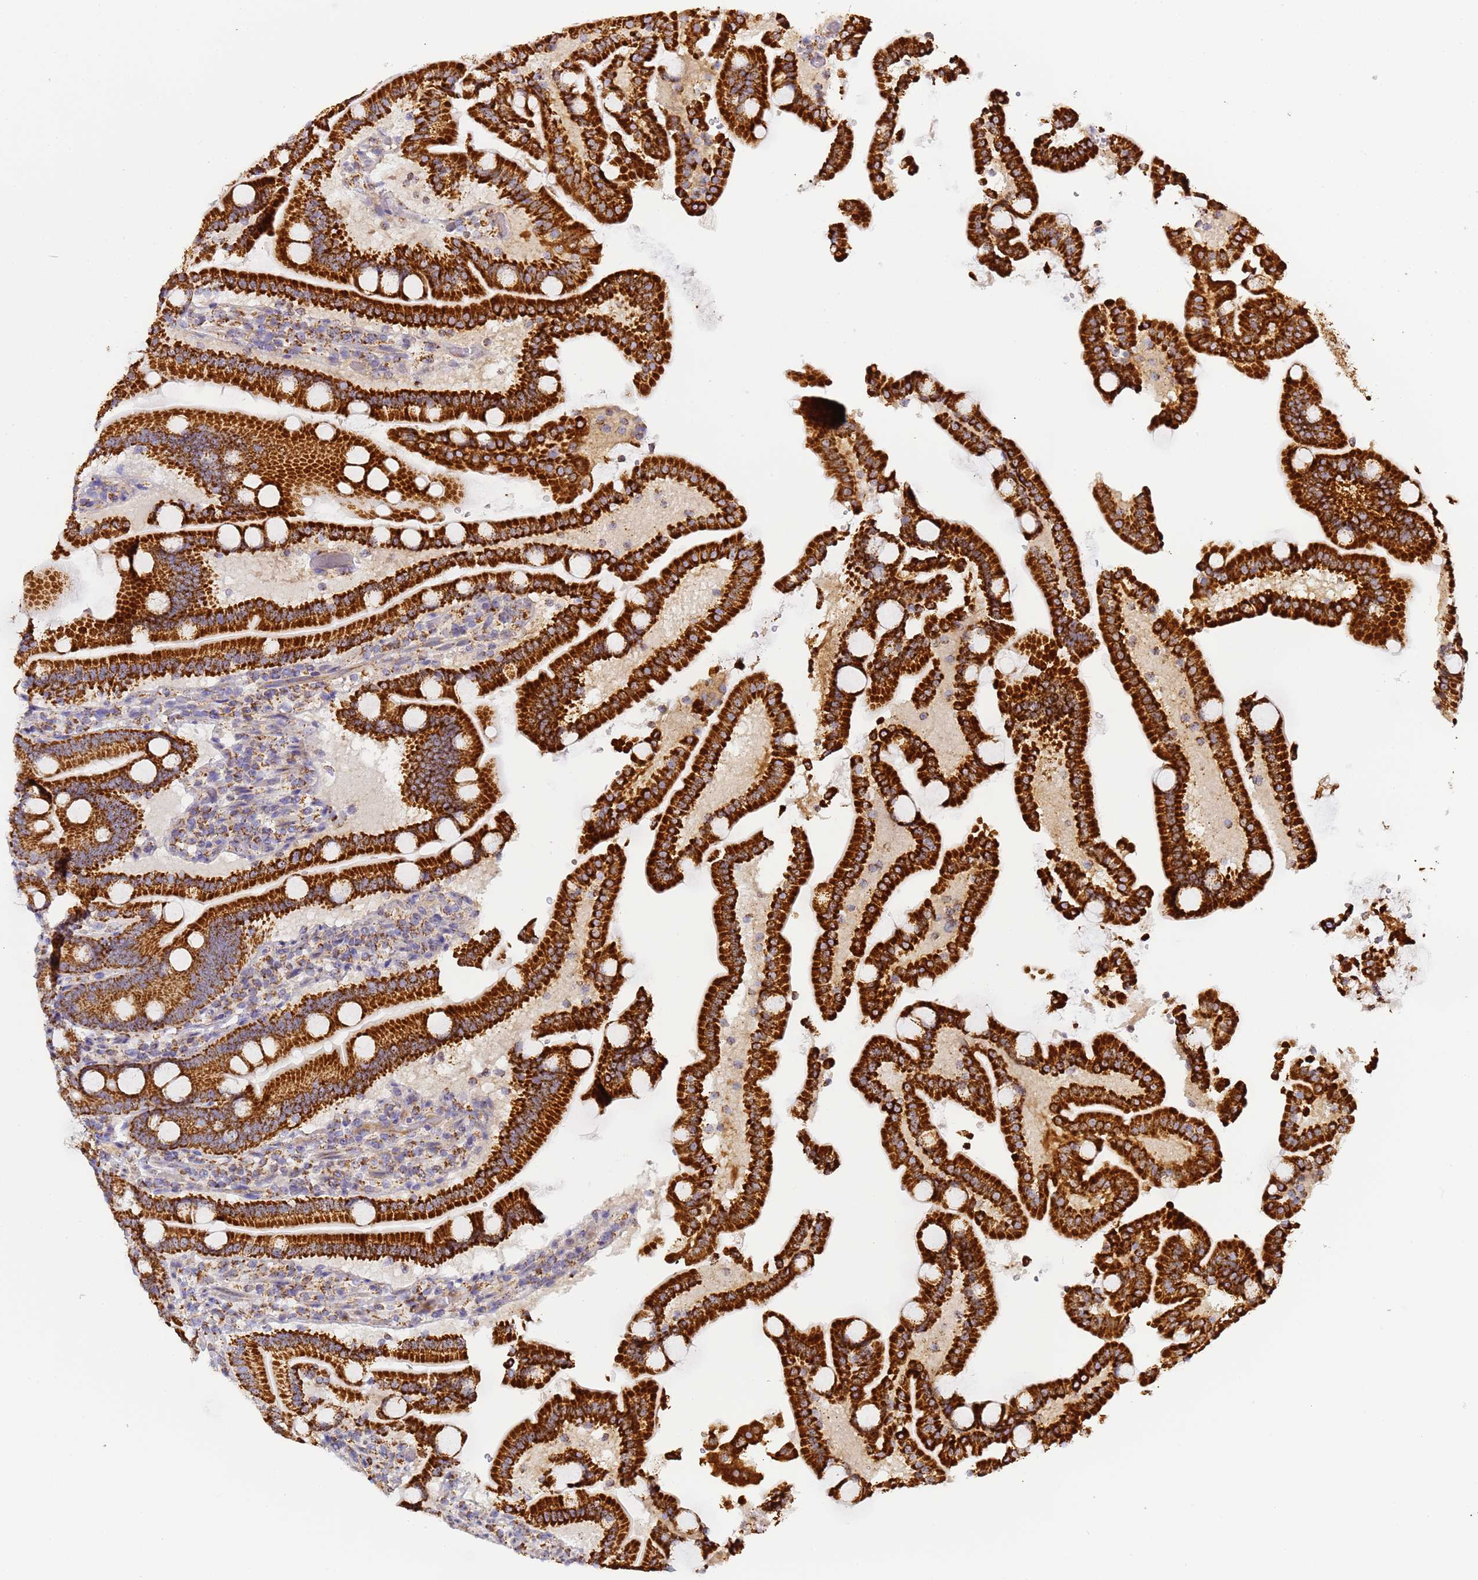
{"staining": {"intensity": "strong", "quantity": ">75%", "location": "cytoplasmic/membranous"}, "tissue": "duodenum", "cell_type": "Glandular cells", "image_type": "normal", "snomed": [{"axis": "morphology", "description": "Normal tissue, NOS"}, {"axis": "topography", "description": "Duodenum"}], "caption": "Brown immunohistochemical staining in unremarkable human duodenum reveals strong cytoplasmic/membranous staining in about >75% of glandular cells. Immunohistochemistry stains the protein of interest in brown and the nuclei are stained blue.", "gene": "FRG2B", "patient": {"sex": "male", "age": 55}}